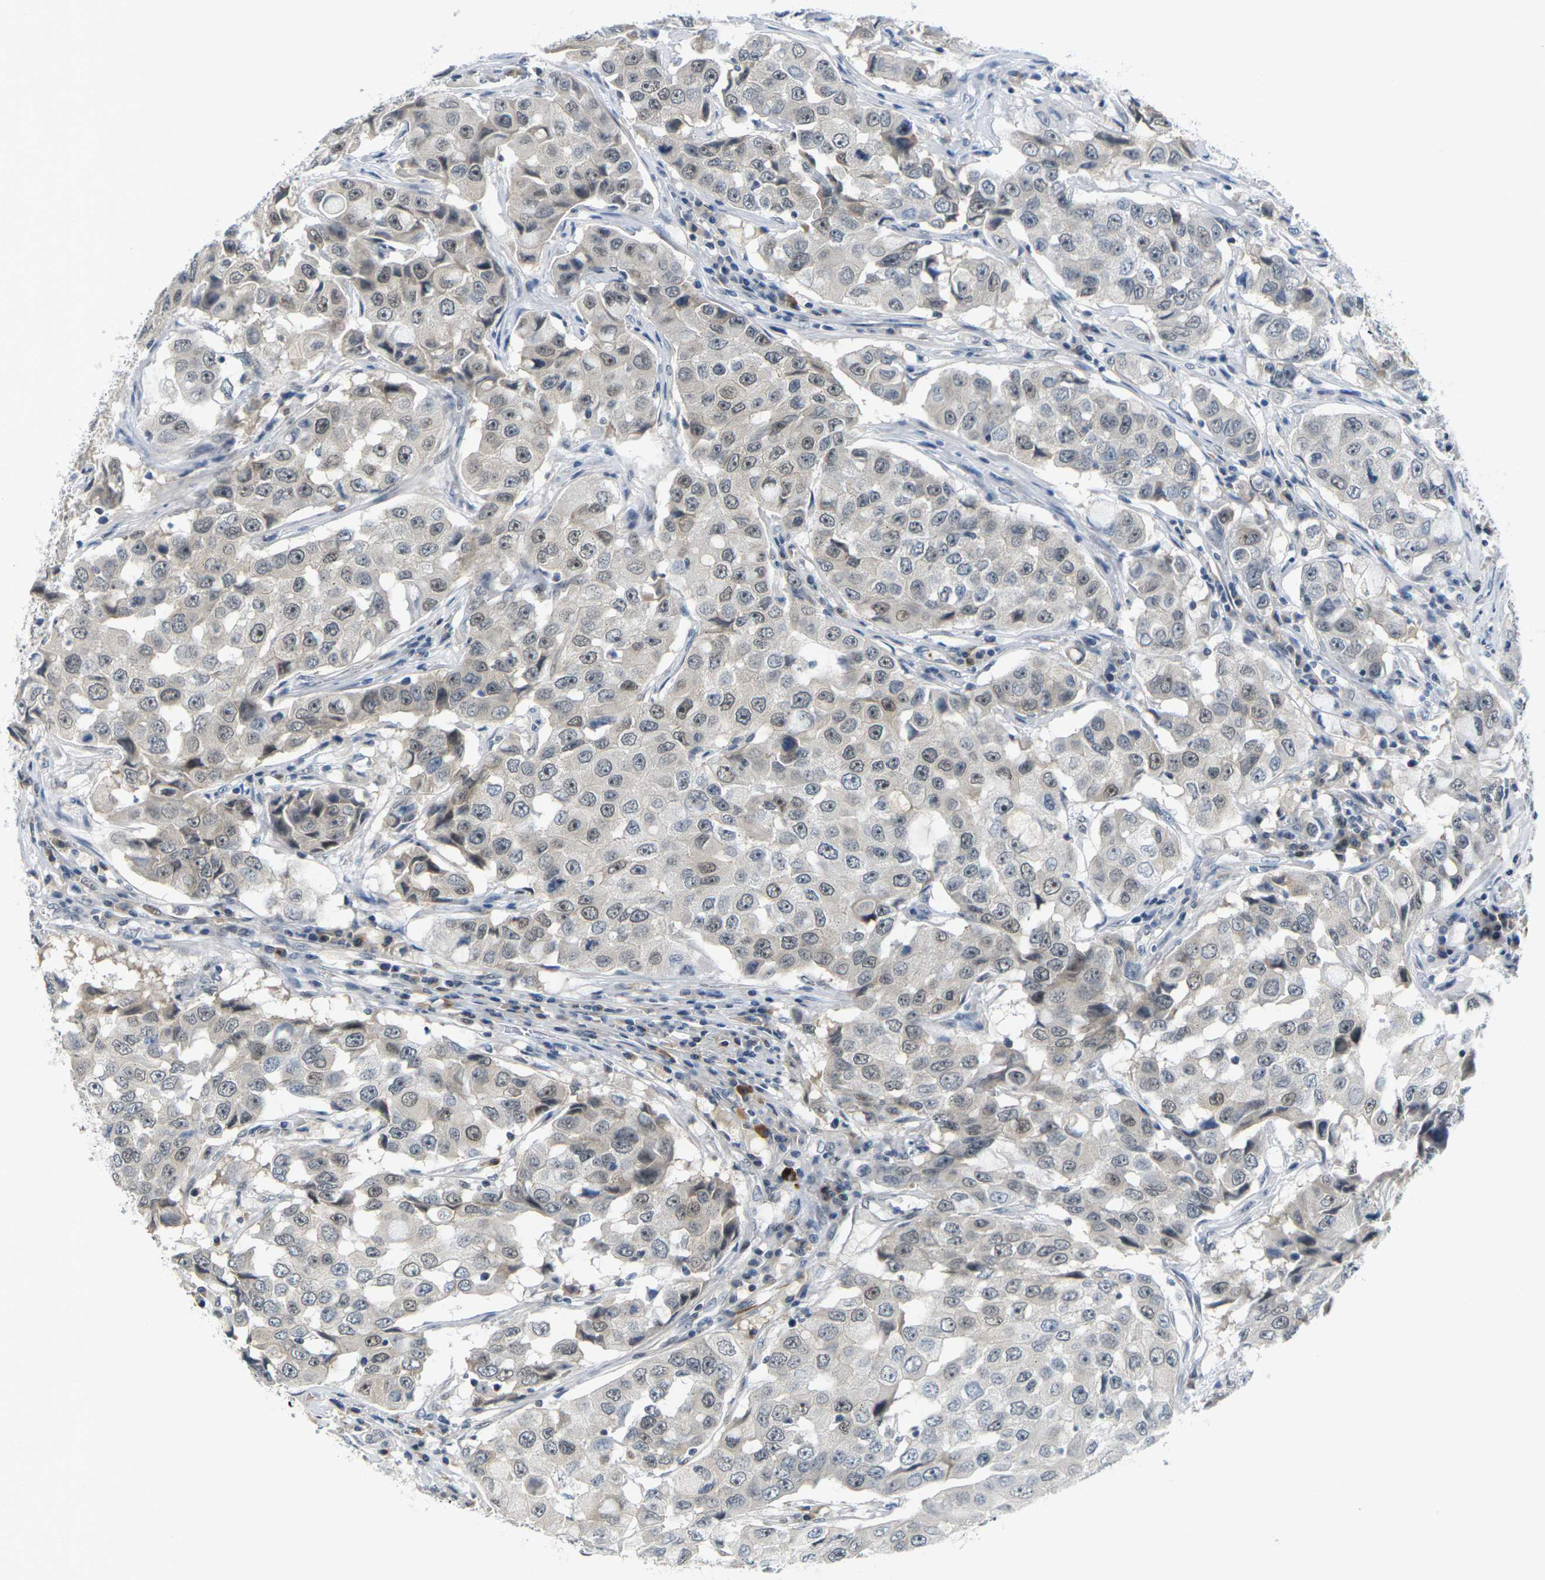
{"staining": {"intensity": "weak", "quantity": ">75%", "location": "cytoplasmic/membranous,nuclear"}, "tissue": "breast cancer", "cell_type": "Tumor cells", "image_type": "cancer", "snomed": [{"axis": "morphology", "description": "Duct carcinoma"}, {"axis": "topography", "description": "Breast"}], "caption": "Immunohistochemical staining of intraductal carcinoma (breast) reveals weak cytoplasmic/membranous and nuclear protein positivity in approximately >75% of tumor cells.", "gene": "PKP2", "patient": {"sex": "female", "age": 27}}